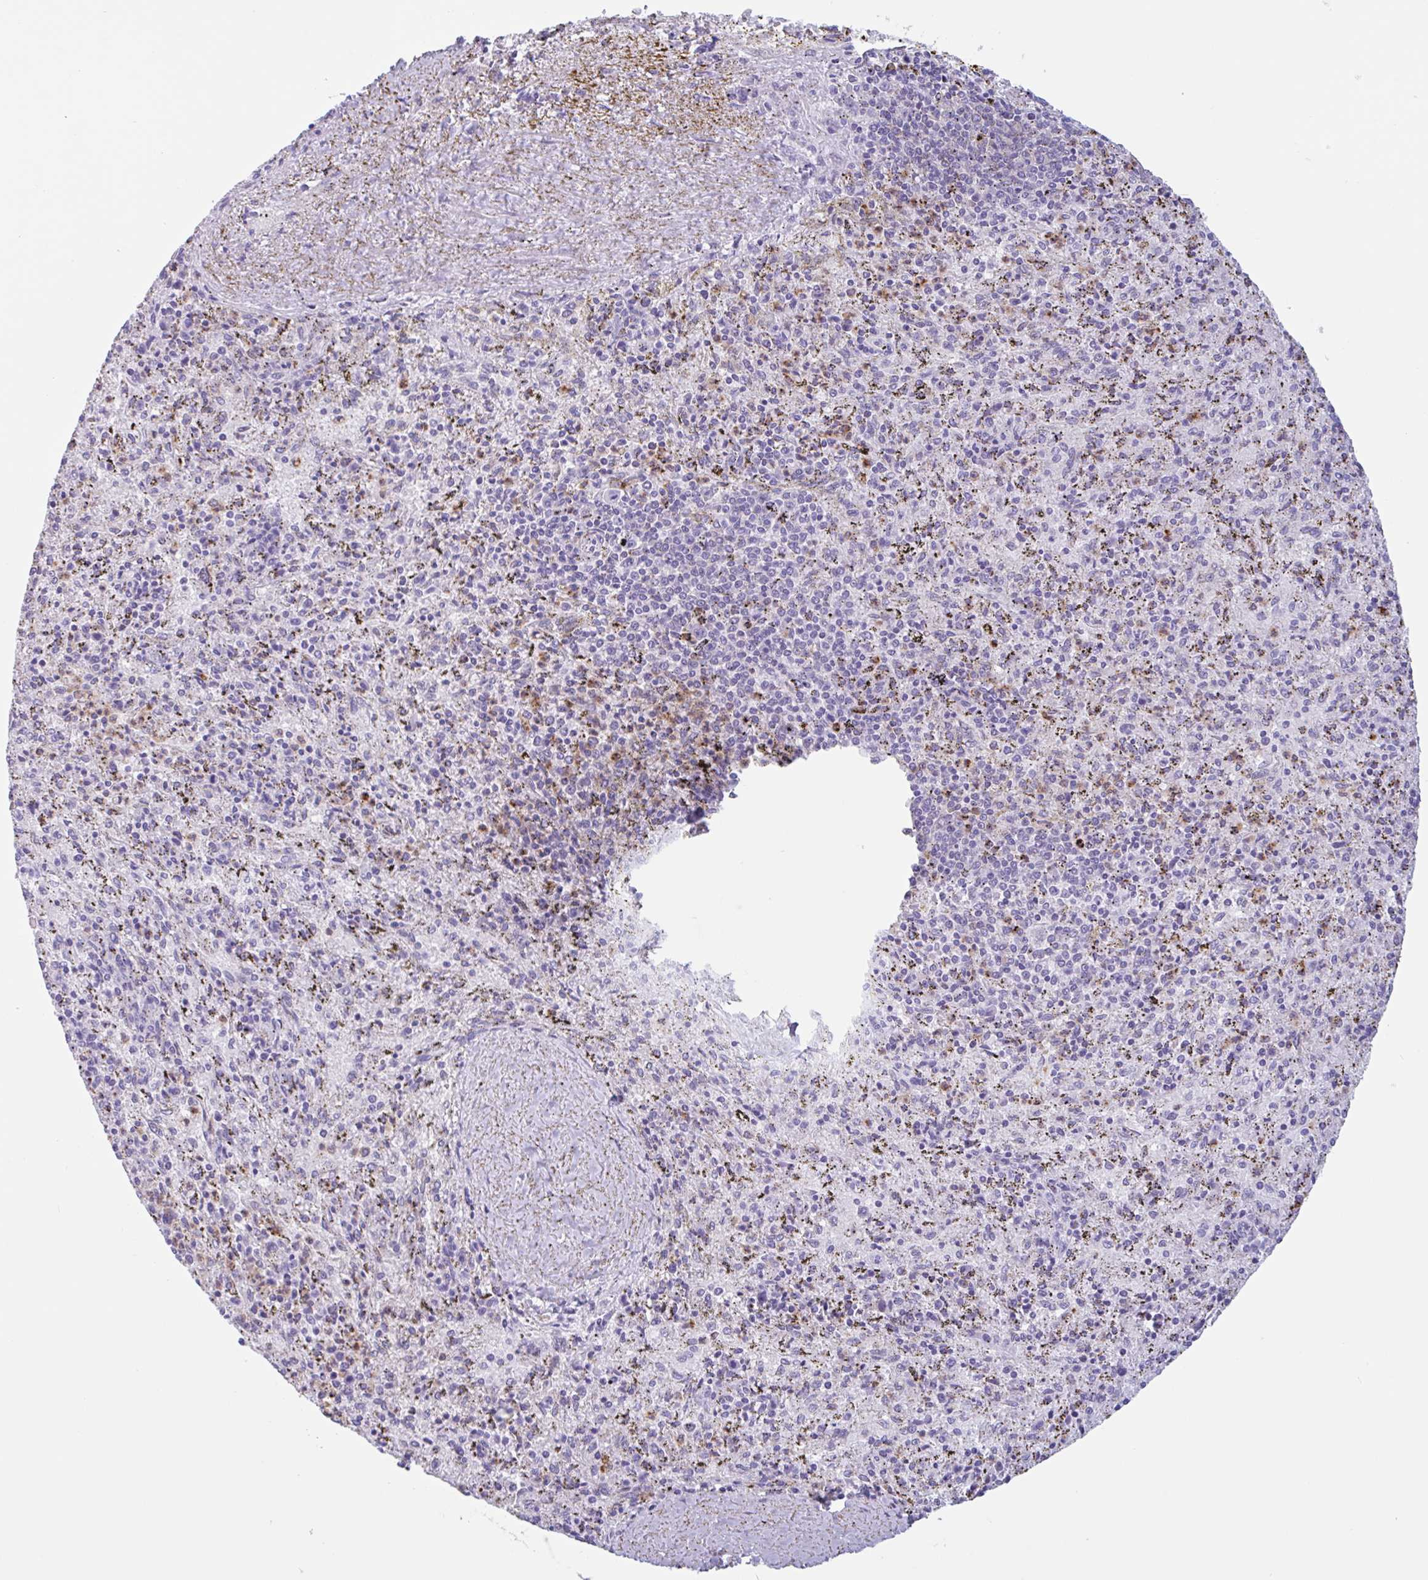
{"staining": {"intensity": "strong", "quantity": "<25%", "location": "cytoplasmic/membranous"}, "tissue": "spleen", "cell_type": "Cells in red pulp", "image_type": "normal", "snomed": [{"axis": "morphology", "description": "Normal tissue, NOS"}, {"axis": "topography", "description": "Spleen"}], "caption": "Immunohistochemical staining of unremarkable spleen shows <25% levels of strong cytoplasmic/membranous protein positivity in about <25% of cells in red pulp. Immunohistochemistry stains the protein of interest in brown and the nuclei are stained blue.", "gene": "DTWD2", "patient": {"sex": "male", "age": 57}}